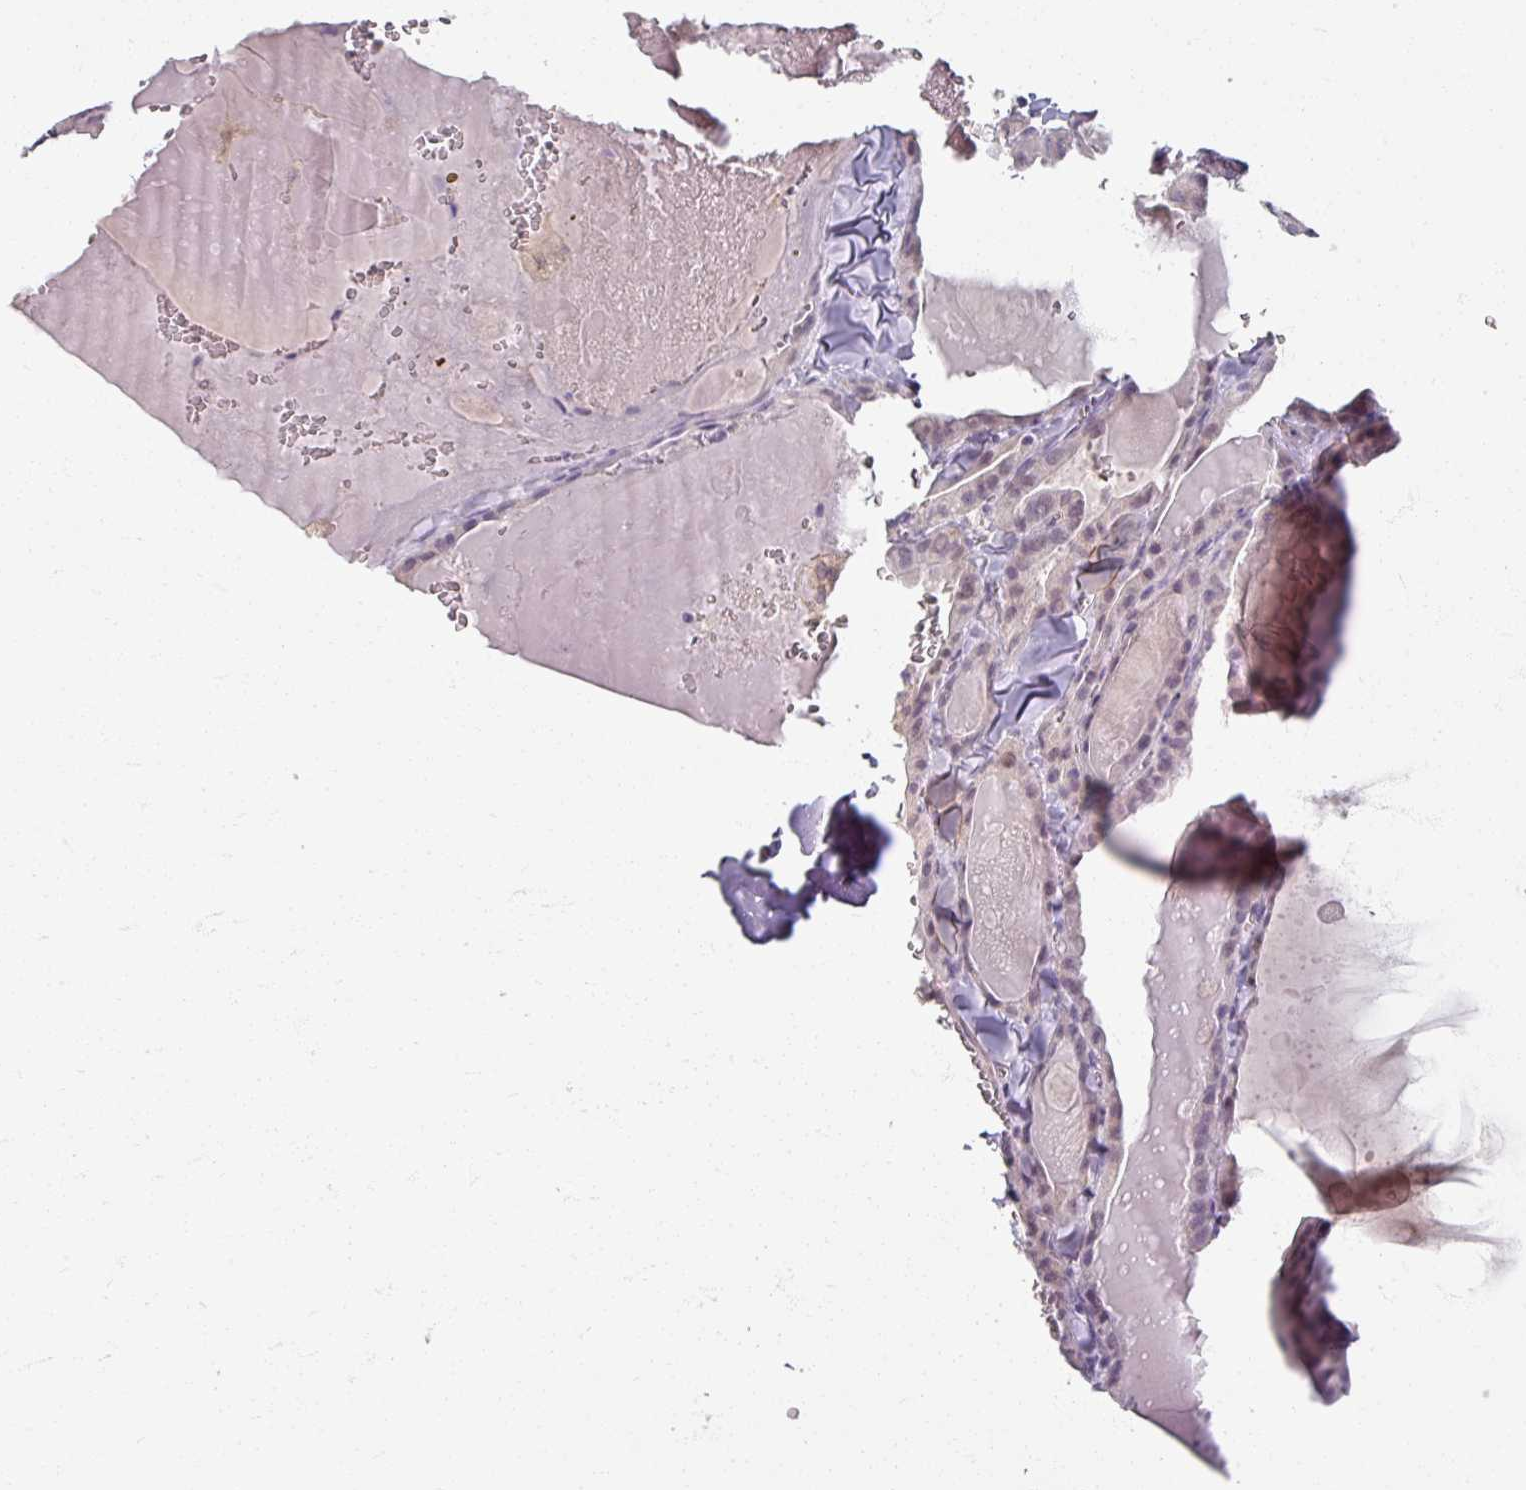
{"staining": {"intensity": "weak", "quantity": "<25%", "location": "cytoplasmic/membranous"}, "tissue": "thyroid cancer", "cell_type": "Tumor cells", "image_type": "cancer", "snomed": [{"axis": "morphology", "description": "Papillary adenocarcinoma, NOS"}, {"axis": "topography", "description": "Thyroid gland"}], "caption": "A photomicrograph of thyroid papillary adenocarcinoma stained for a protein exhibits no brown staining in tumor cells.", "gene": "SOX11", "patient": {"sex": "male", "age": 52}}